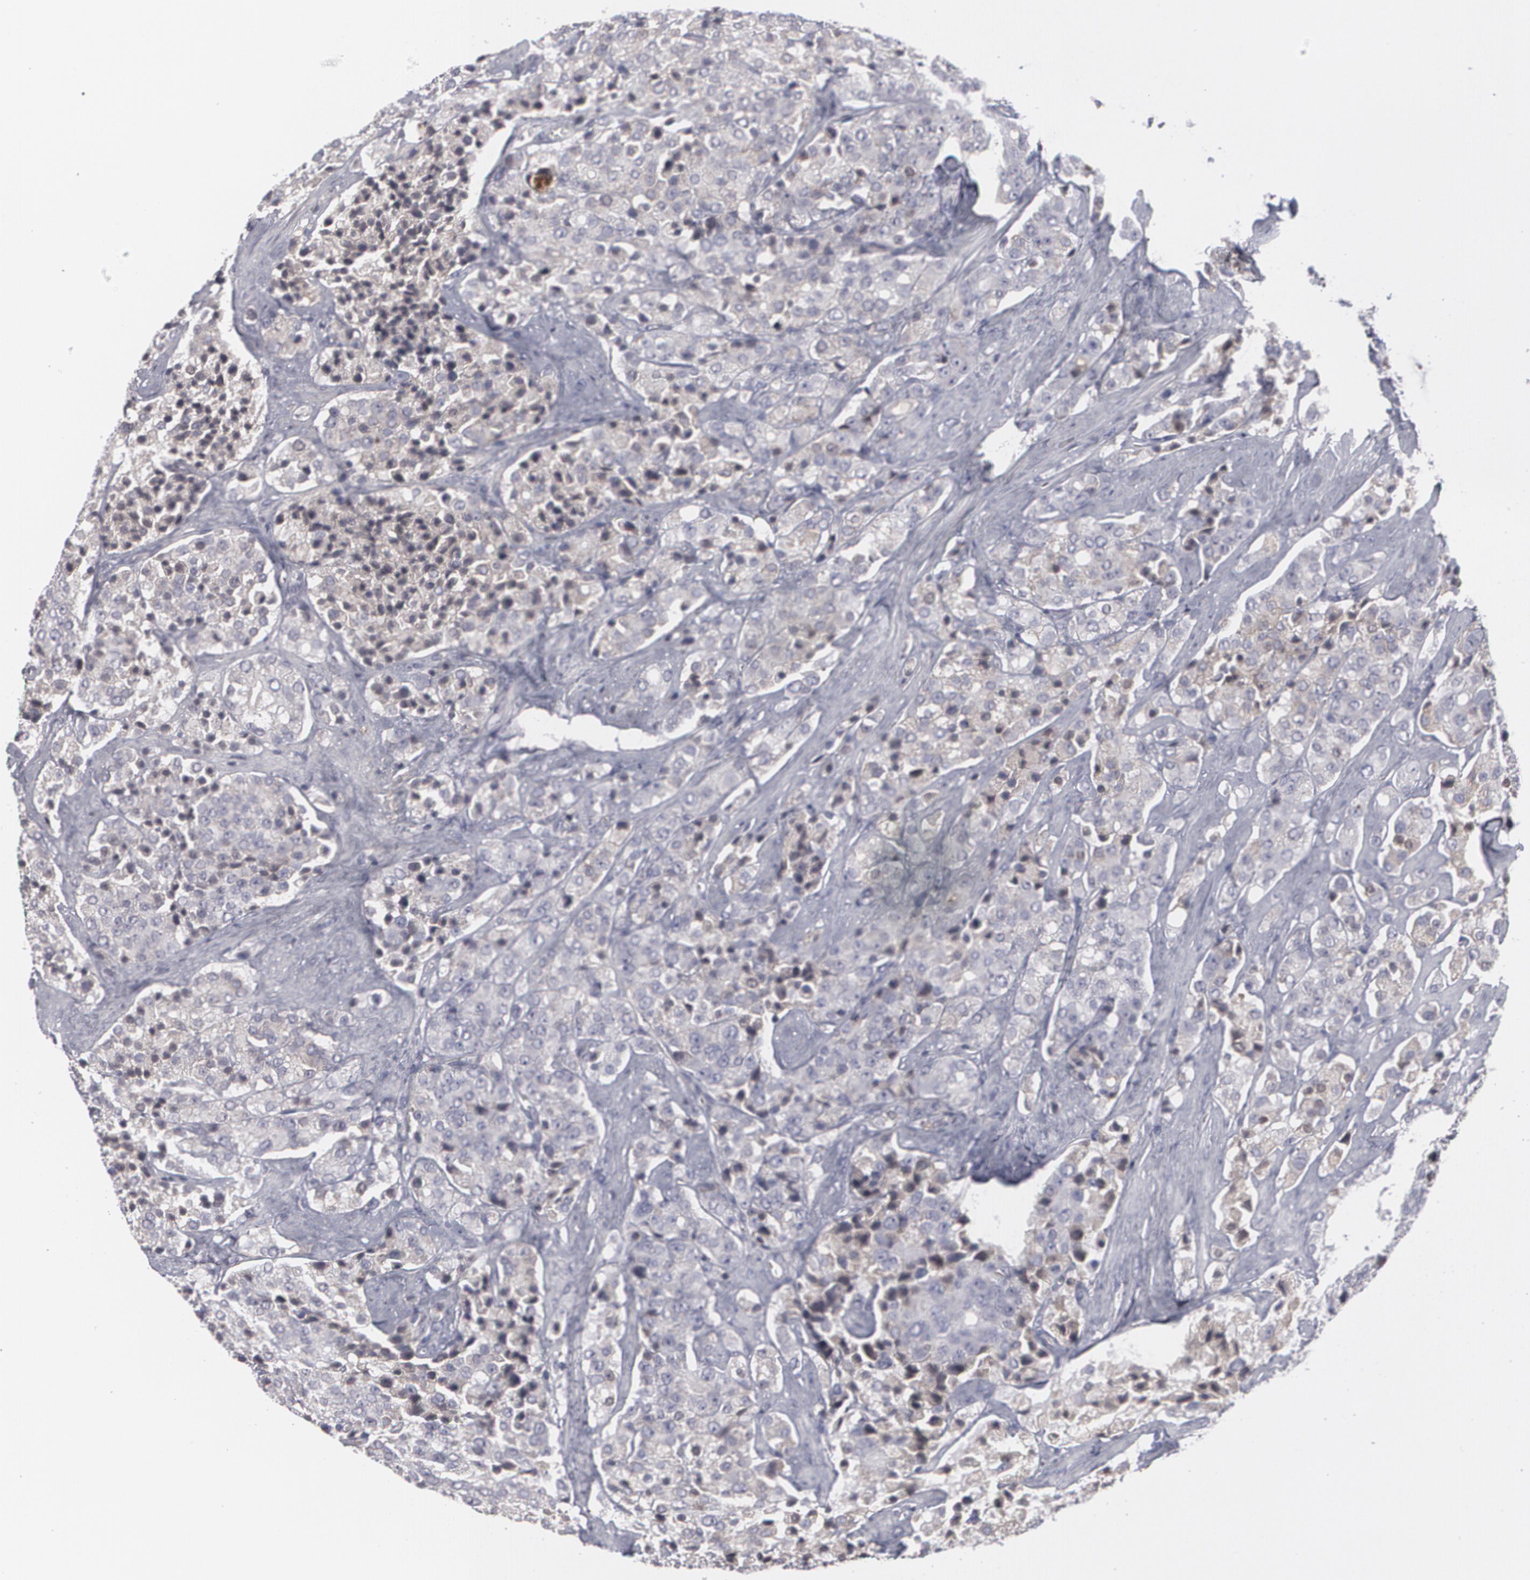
{"staining": {"intensity": "weak", "quantity": "<25%", "location": "cytoplasmic/membranous,nuclear"}, "tissue": "prostate cancer", "cell_type": "Tumor cells", "image_type": "cancer", "snomed": [{"axis": "morphology", "description": "Adenocarcinoma, Medium grade"}, {"axis": "topography", "description": "Prostate"}], "caption": "Human prostate cancer (medium-grade adenocarcinoma) stained for a protein using IHC reveals no staining in tumor cells.", "gene": "LRG1", "patient": {"sex": "male", "age": 70}}